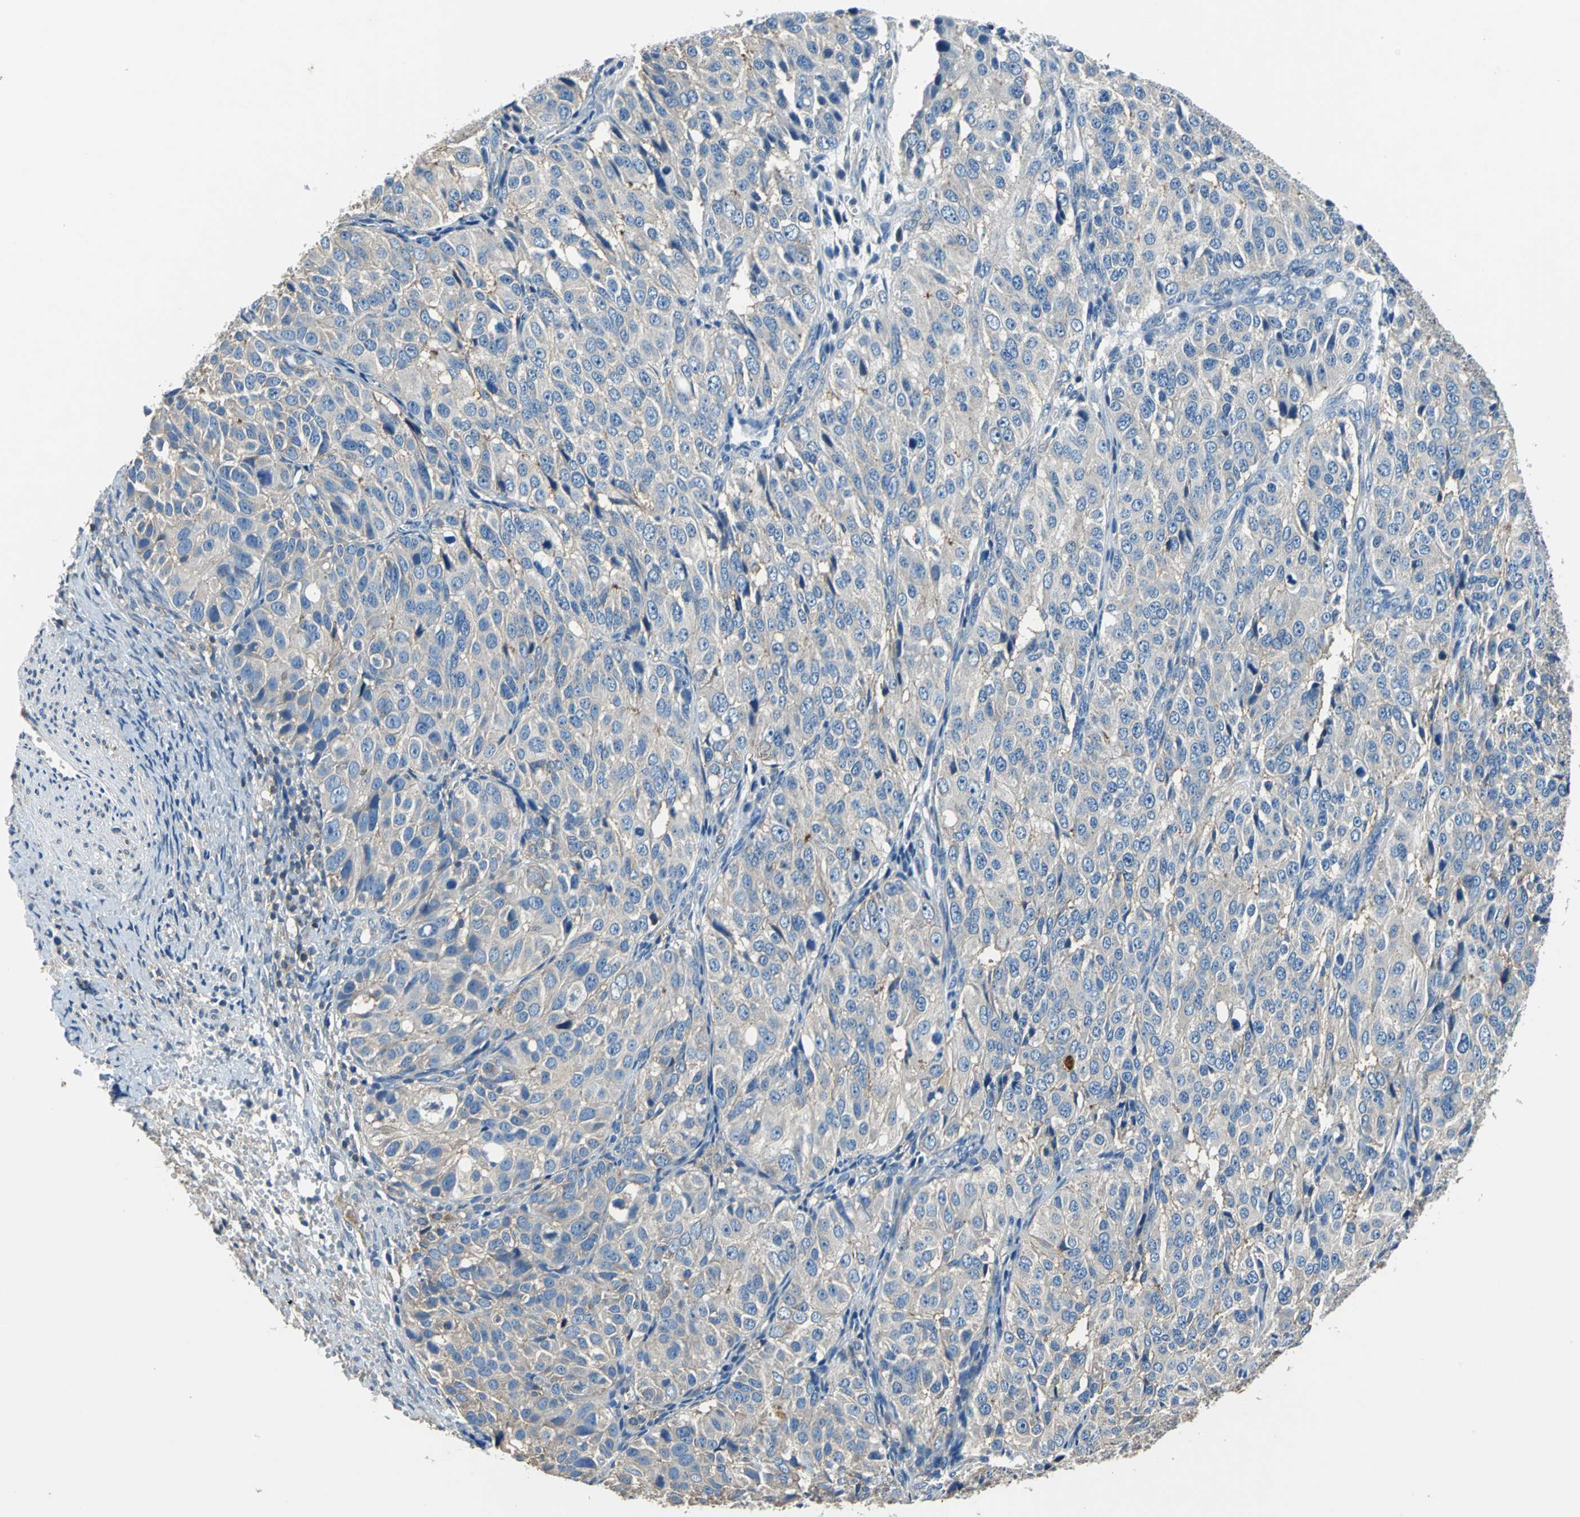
{"staining": {"intensity": "weak", "quantity": "25%-75%", "location": "cytoplasmic/membranous"}, "tissue": "ovarian cancer", "cell_type": "Tumor cells", "image_type": "cancer", "snomed": [{"axis": "morphology", "description": "Carcinoma, endometroid"}, {"axis": "topography", "description": "Ovary"}], "caption": "Ovarian endometroid carcinoma tissue displays weak cytoplasmic/membranous staining in approximately 25%-75% of tumor cells (DAB = brown stain, brightfield microscopy at high magnification).", "gene": "PRKCA", "patient": {"sex": "female", "age": 51}}